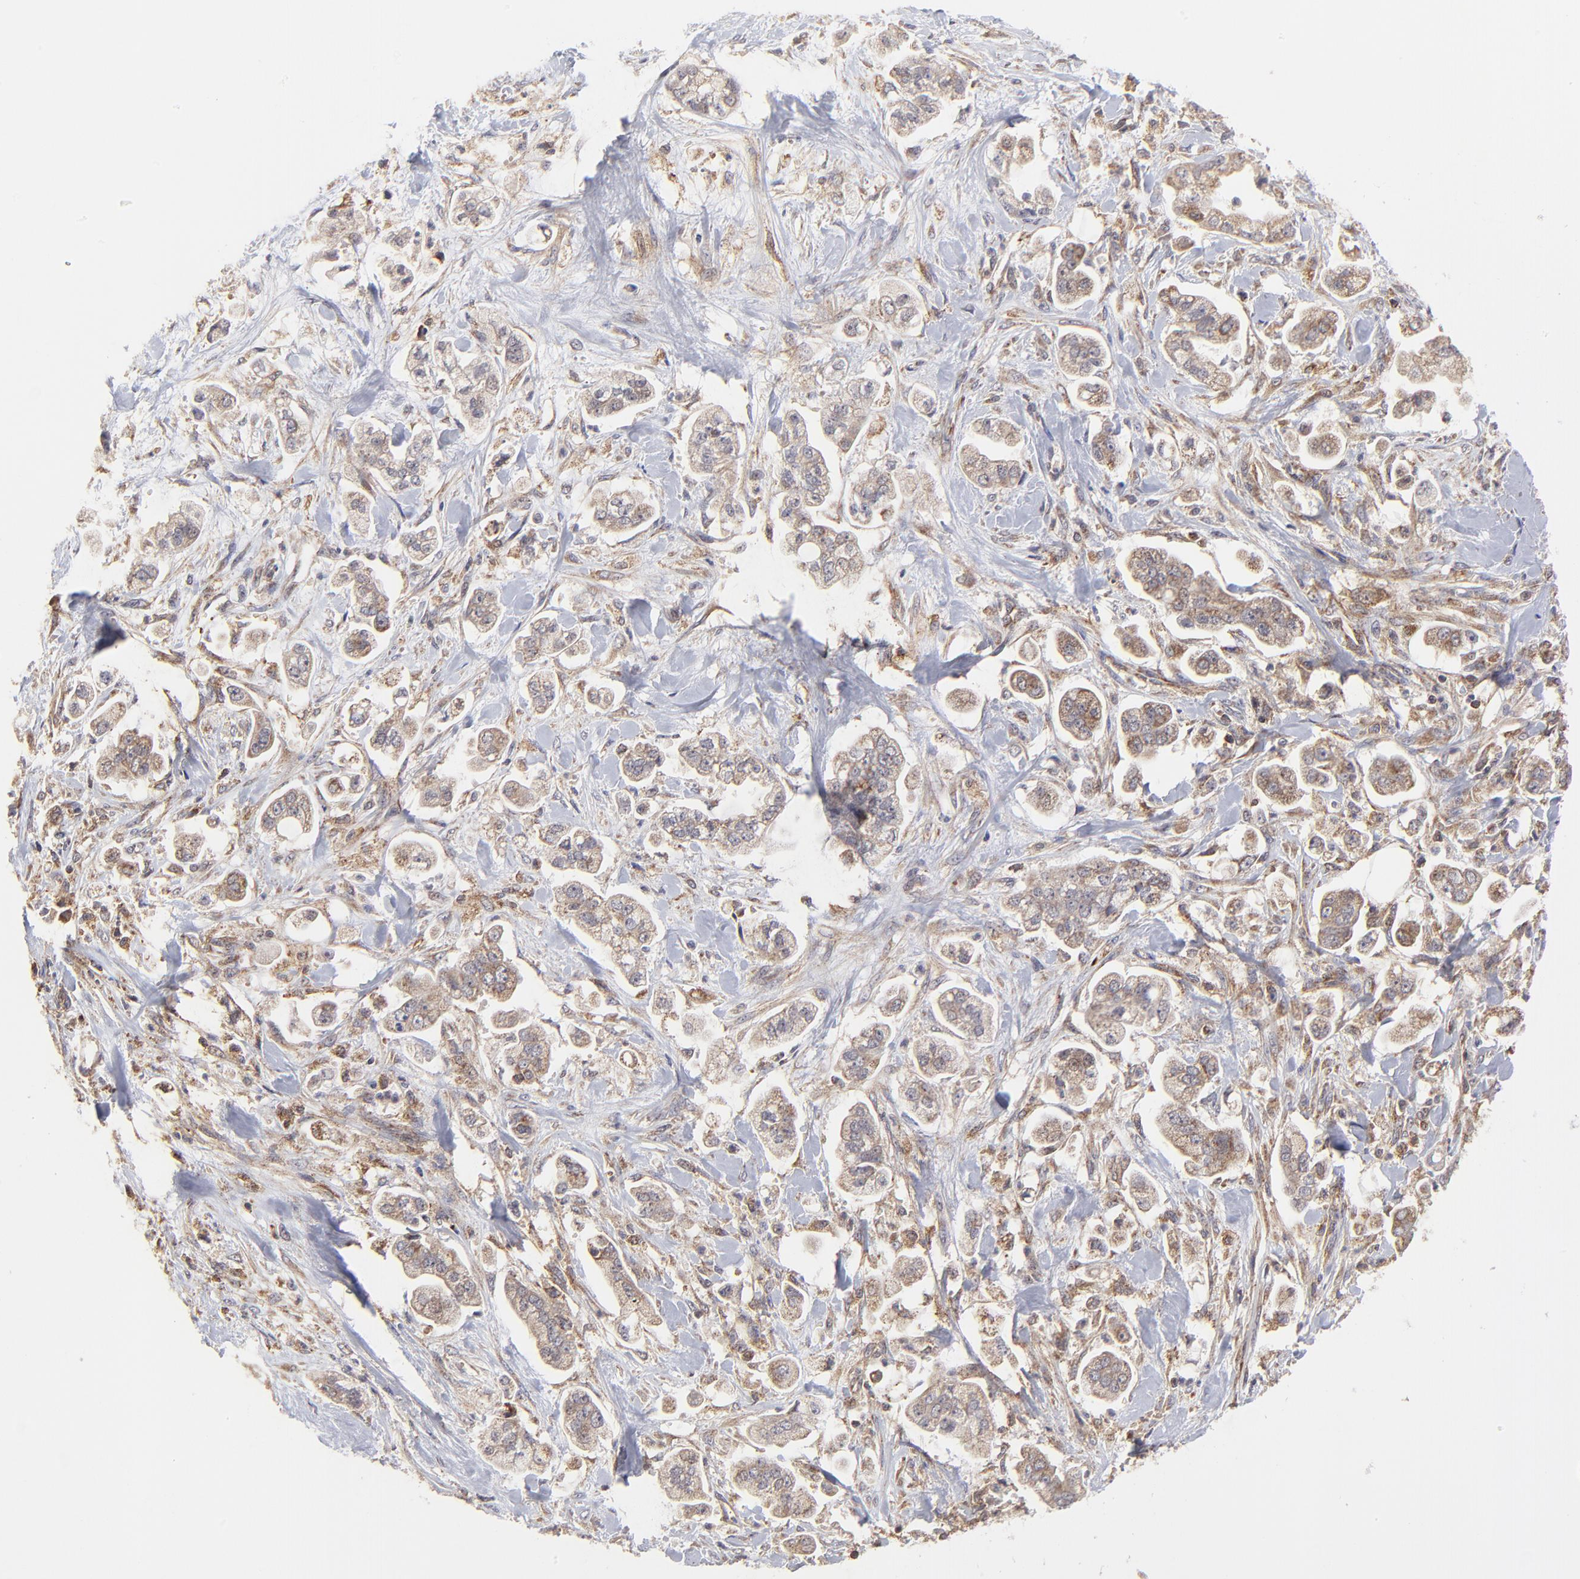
{"staining": {"intensity": "moderate", "quantity": ">75%", "location": "cytoplasmic/membranous"}, "tissue": "stomach cancer", "cell_type": "Tumor cells", "image_type": "cancer", "snomed": [{"axis": "morphology", "description": "Adenocarcinoma, NOS"}, {"axis": "topography", "description": "Stomach"}], "caption": "A micrograph of human stomach cancer (adenocarcinoma) stained for a protein exhibits moderate cytoplasmic/membranous brown staining in tumor cells.", "gene": "MAP2K7", "patient": {"sex": "male", "age": 62}}